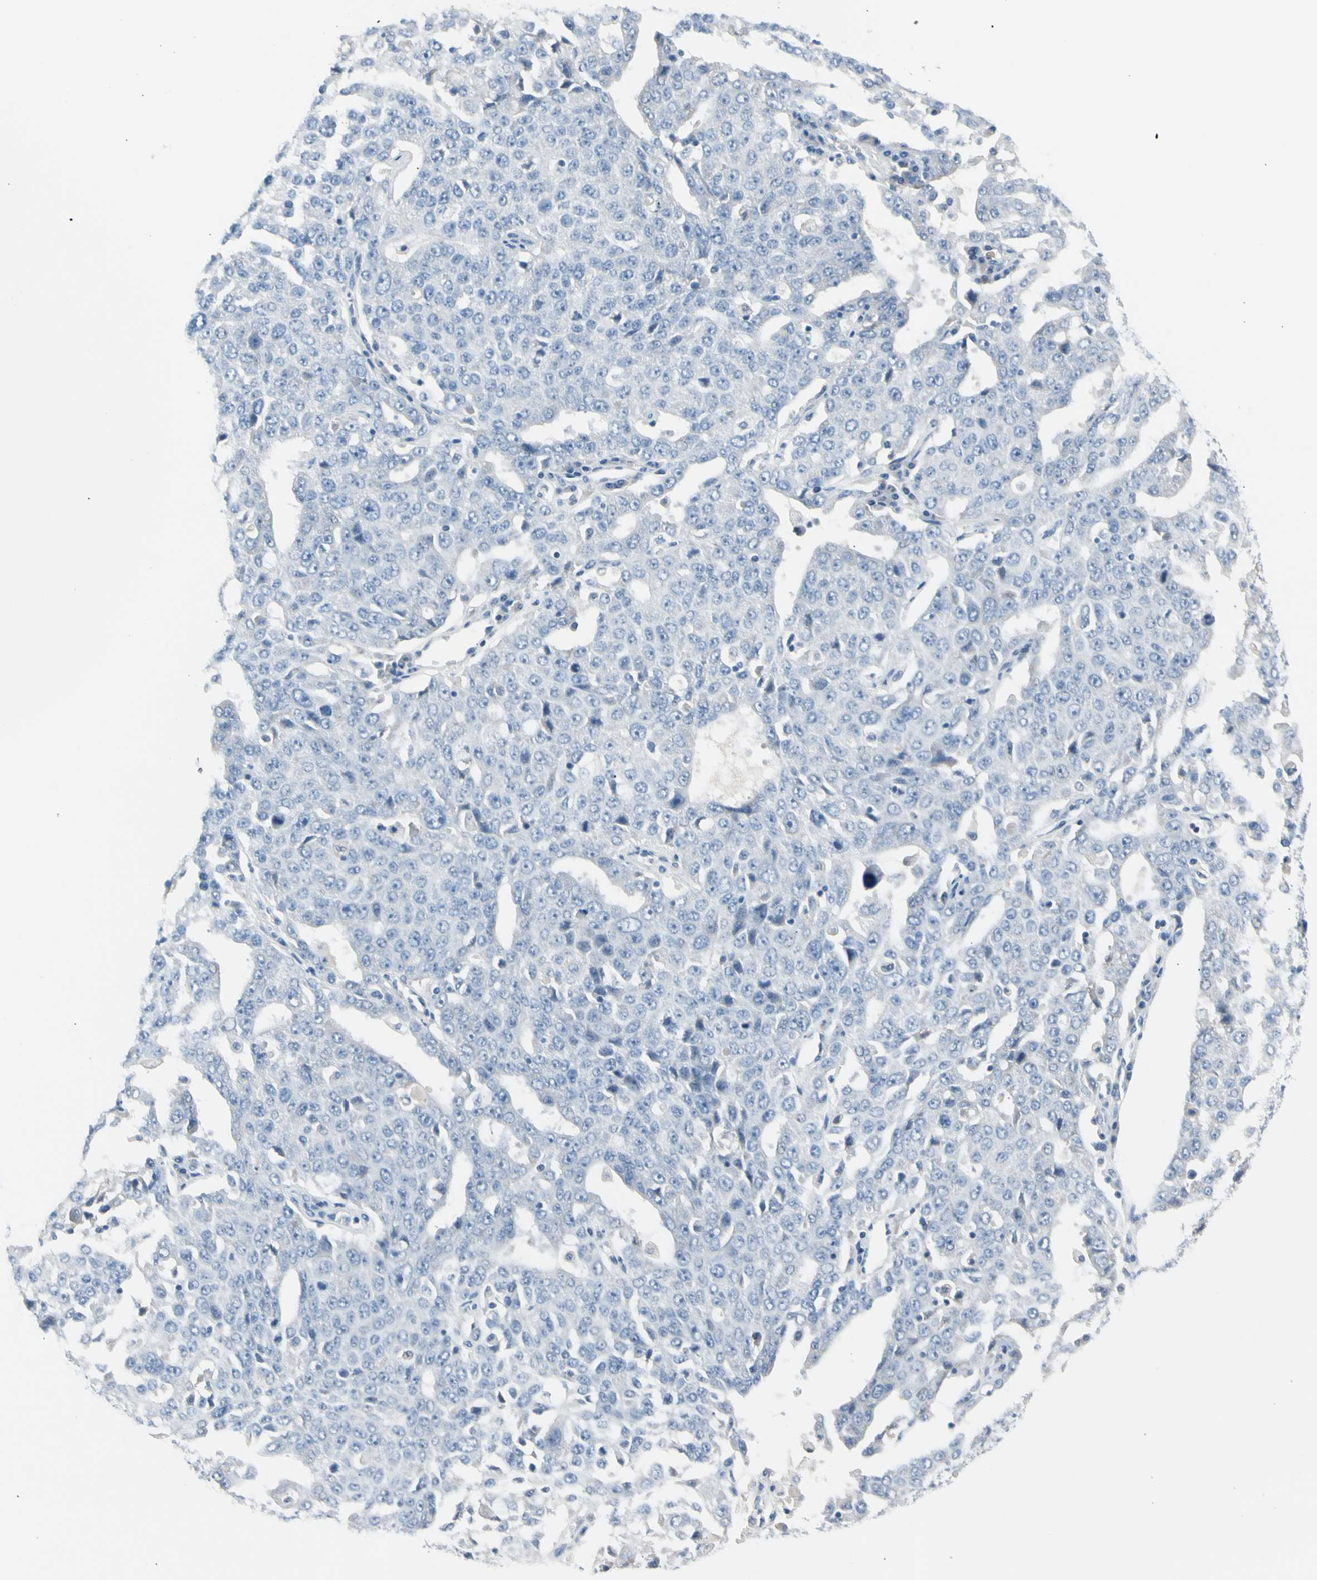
{"staining": {"intensity": "negative", "quantity": "none", "location": "none"}, "tissue": "ovarian cancer", "cell_type": "Tumor cells", "image_type": "cancer", "snomed": [{"axis": "morphology", "description": "Carcinoma, endometroid"}, {"axis": "topography", "description": "Ovary"}], "caption": "This photomicrograph is of ovarian cancer (endometroid carcinoma) stained with immunohistochemistry (IHC) to label a protein in brown with the nuclei are counter-stained blue. There is no positivity in tumor cells. The staining is performed using DAB brown chromogen with nuclei counter-stained in using hematoxylin.", "gene": "TPO", "patient": {"sex": "female", "age": 62}}